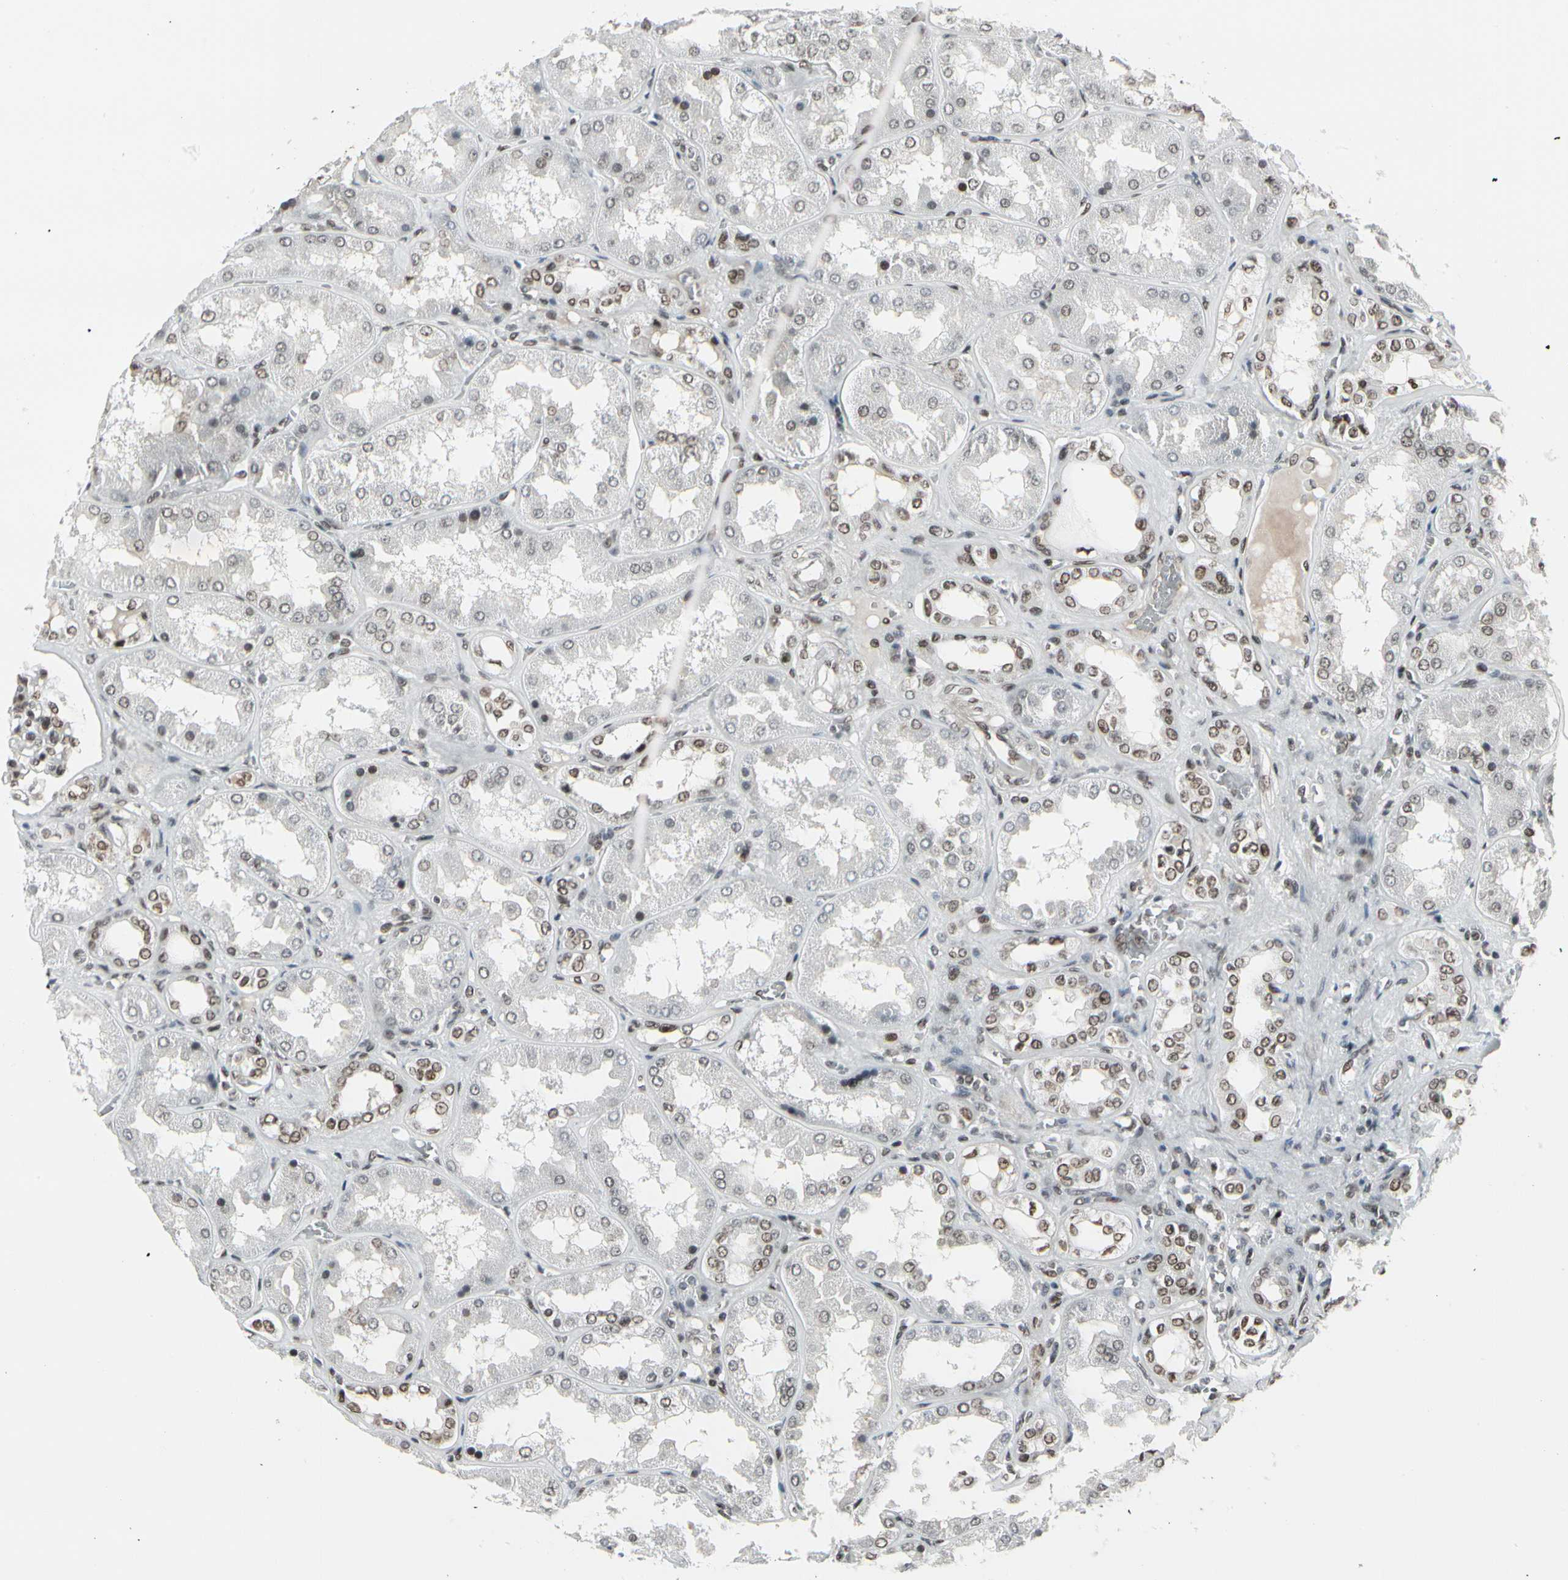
{"staining": {"intensity": "strong", "quantity": ">75%", "location": "nuclear"}, "tissue": "kidney", "cell_type": "Cells in glomeruli", "image_type": "normal", "snomed": [{"axis": "morphology", "description": "Normal tissue, NOS"}, {"axis": "topography", "description": "Kidney"}], "caption": "Kidney stained for a protein reveals strong nuclear positivity in cells in glomeruli. The staining was performed using DAB, with brown indicating positive protein expression. Nuclei are stained blue with hematoxylin.", "gene": "HMG20A", "patient": {"sex": "female", "age": 56}}